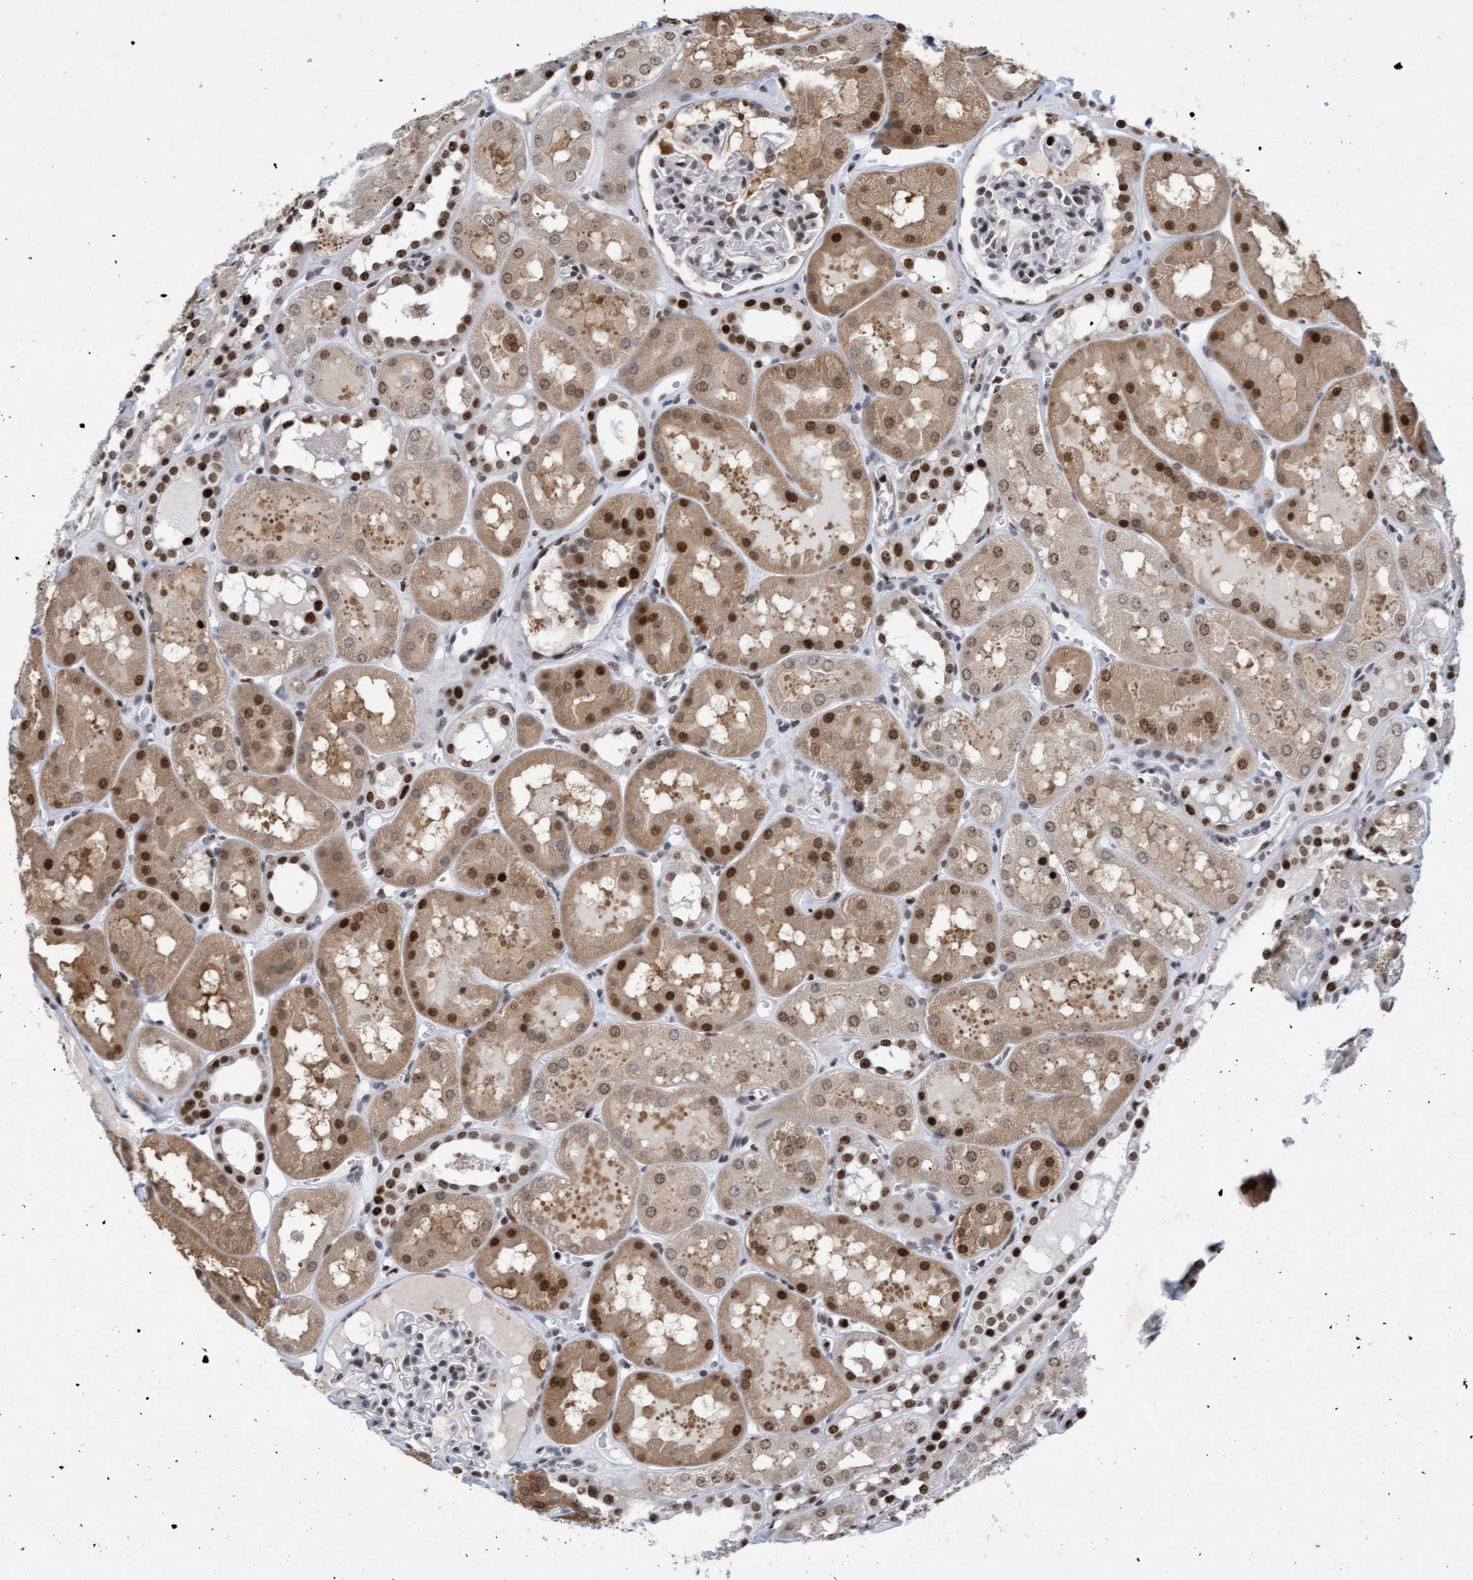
{"staining": {"intensity": "weak", "quantity": ">75%", "location": "nuclear"}, "tissue": "kidney", "cell_type": "Cells in glomeruli", "image_type": "normal", "snomed": [{"axis": "morphology", "description": "Normal tissue, NOS"}, {"axis": "topography", "description": "Kidney"}, {"axis": "topography", "description": "Urinary bladder"}], "caption": "Weak nuclear expression is appreciated in approximately >75% of cells in glomeruli in unremarkable kidney. The staining is performed using DAB brown chromogen to label protein expression. The nuclei are counter-stained blue using hematoxylin.", "gene": "GLRX2", "patient": {"sex": "male", "age": 16}}